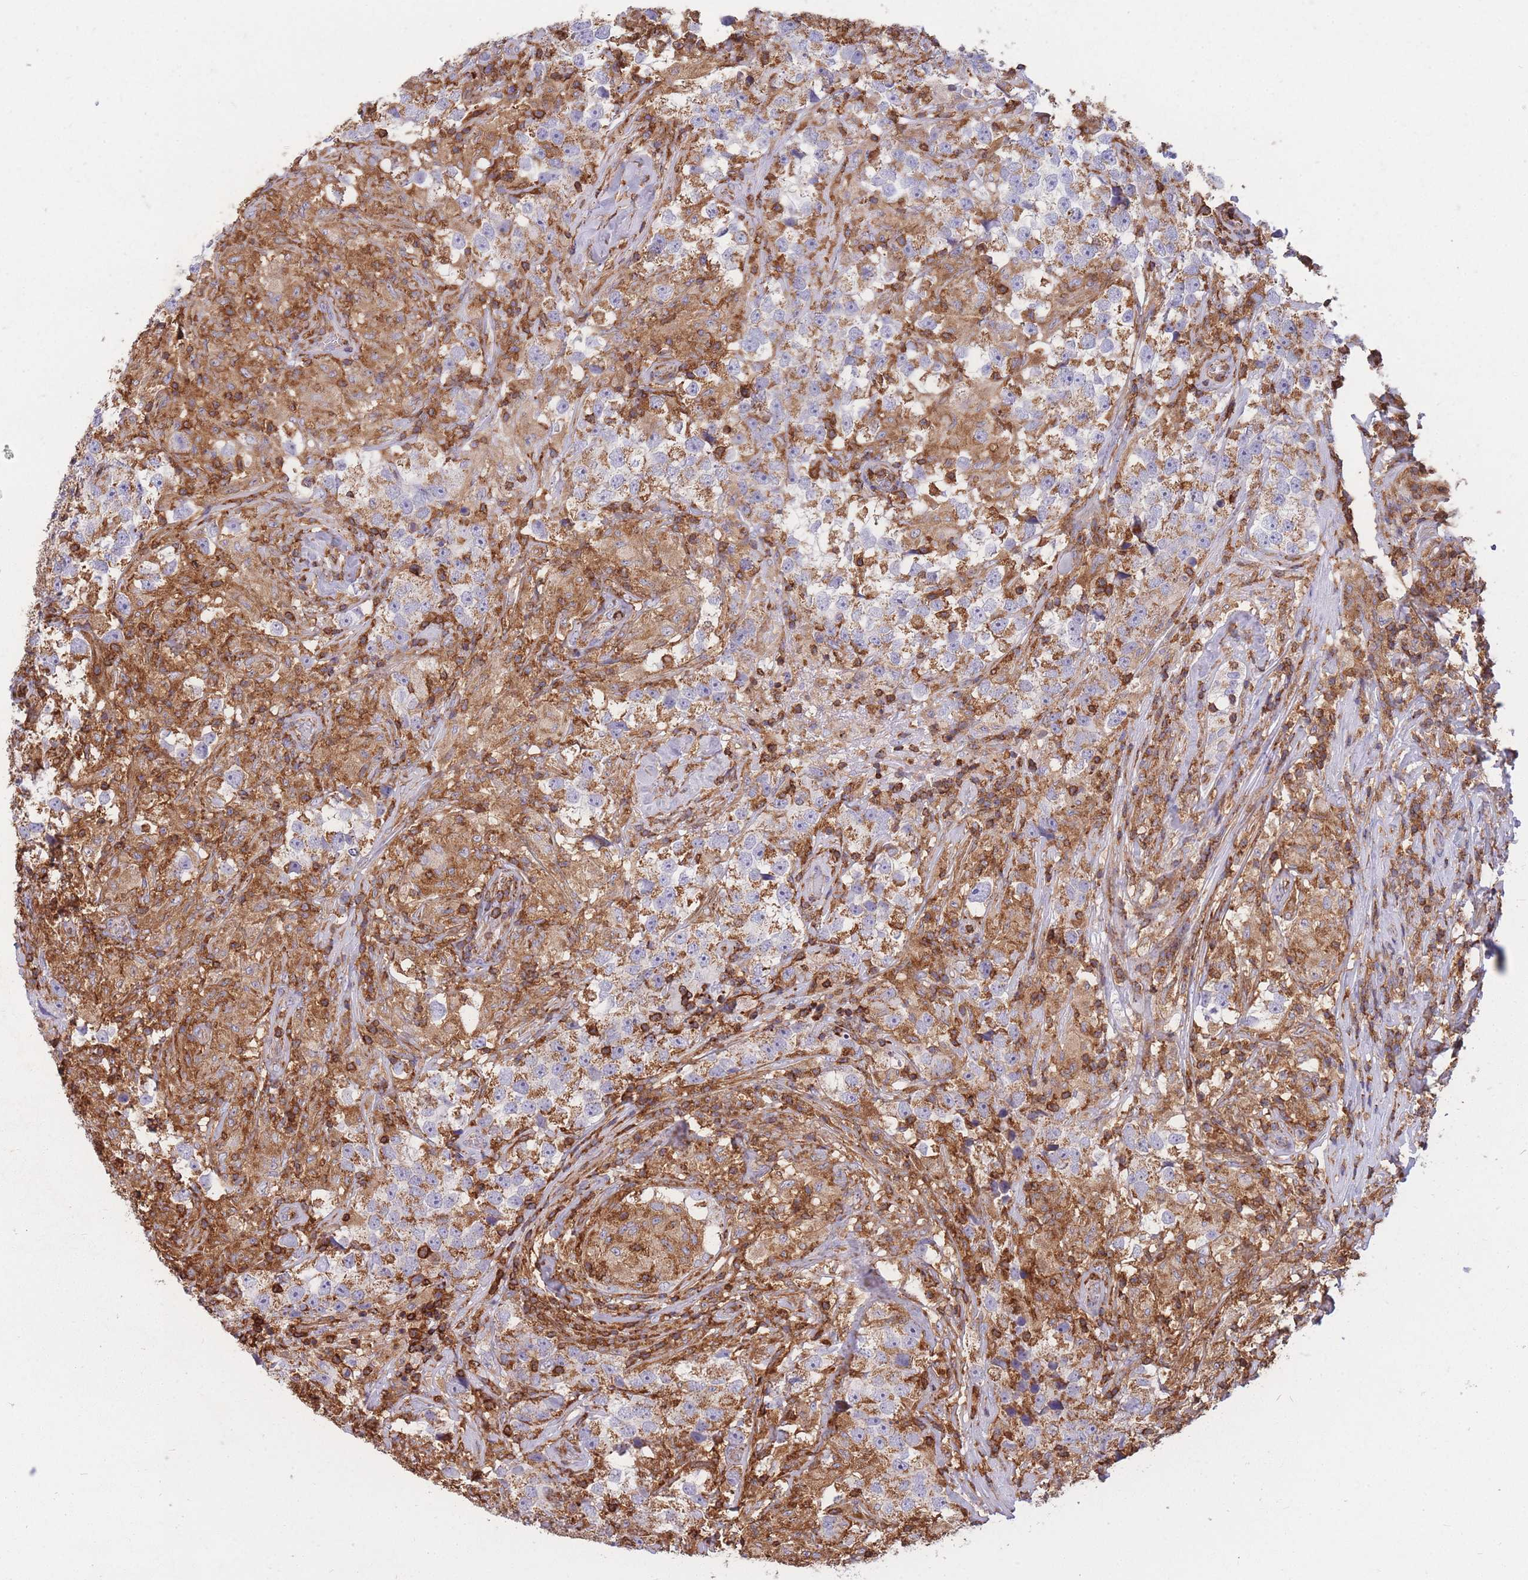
{"staining": {"intensity": "moderate", "quantity": ">75%", "location": "cytoplasmic/membranous"}, "tissue": "testis cancer", "cell_type": "Tumor cells", "image_type": "cancer", "snomed": [{"axis": "morphology", "description": "Seminoma, NOS"}, {"axis": "topography", "description": "Testis"}], "caption": "A micrograph of human testis seminoma stained for a protein reveals moderate cytoplasmic/membranous brown staining in tumor cells.", "gene": "MRPL54", "patient": {"sex": "male", "age": 46}}